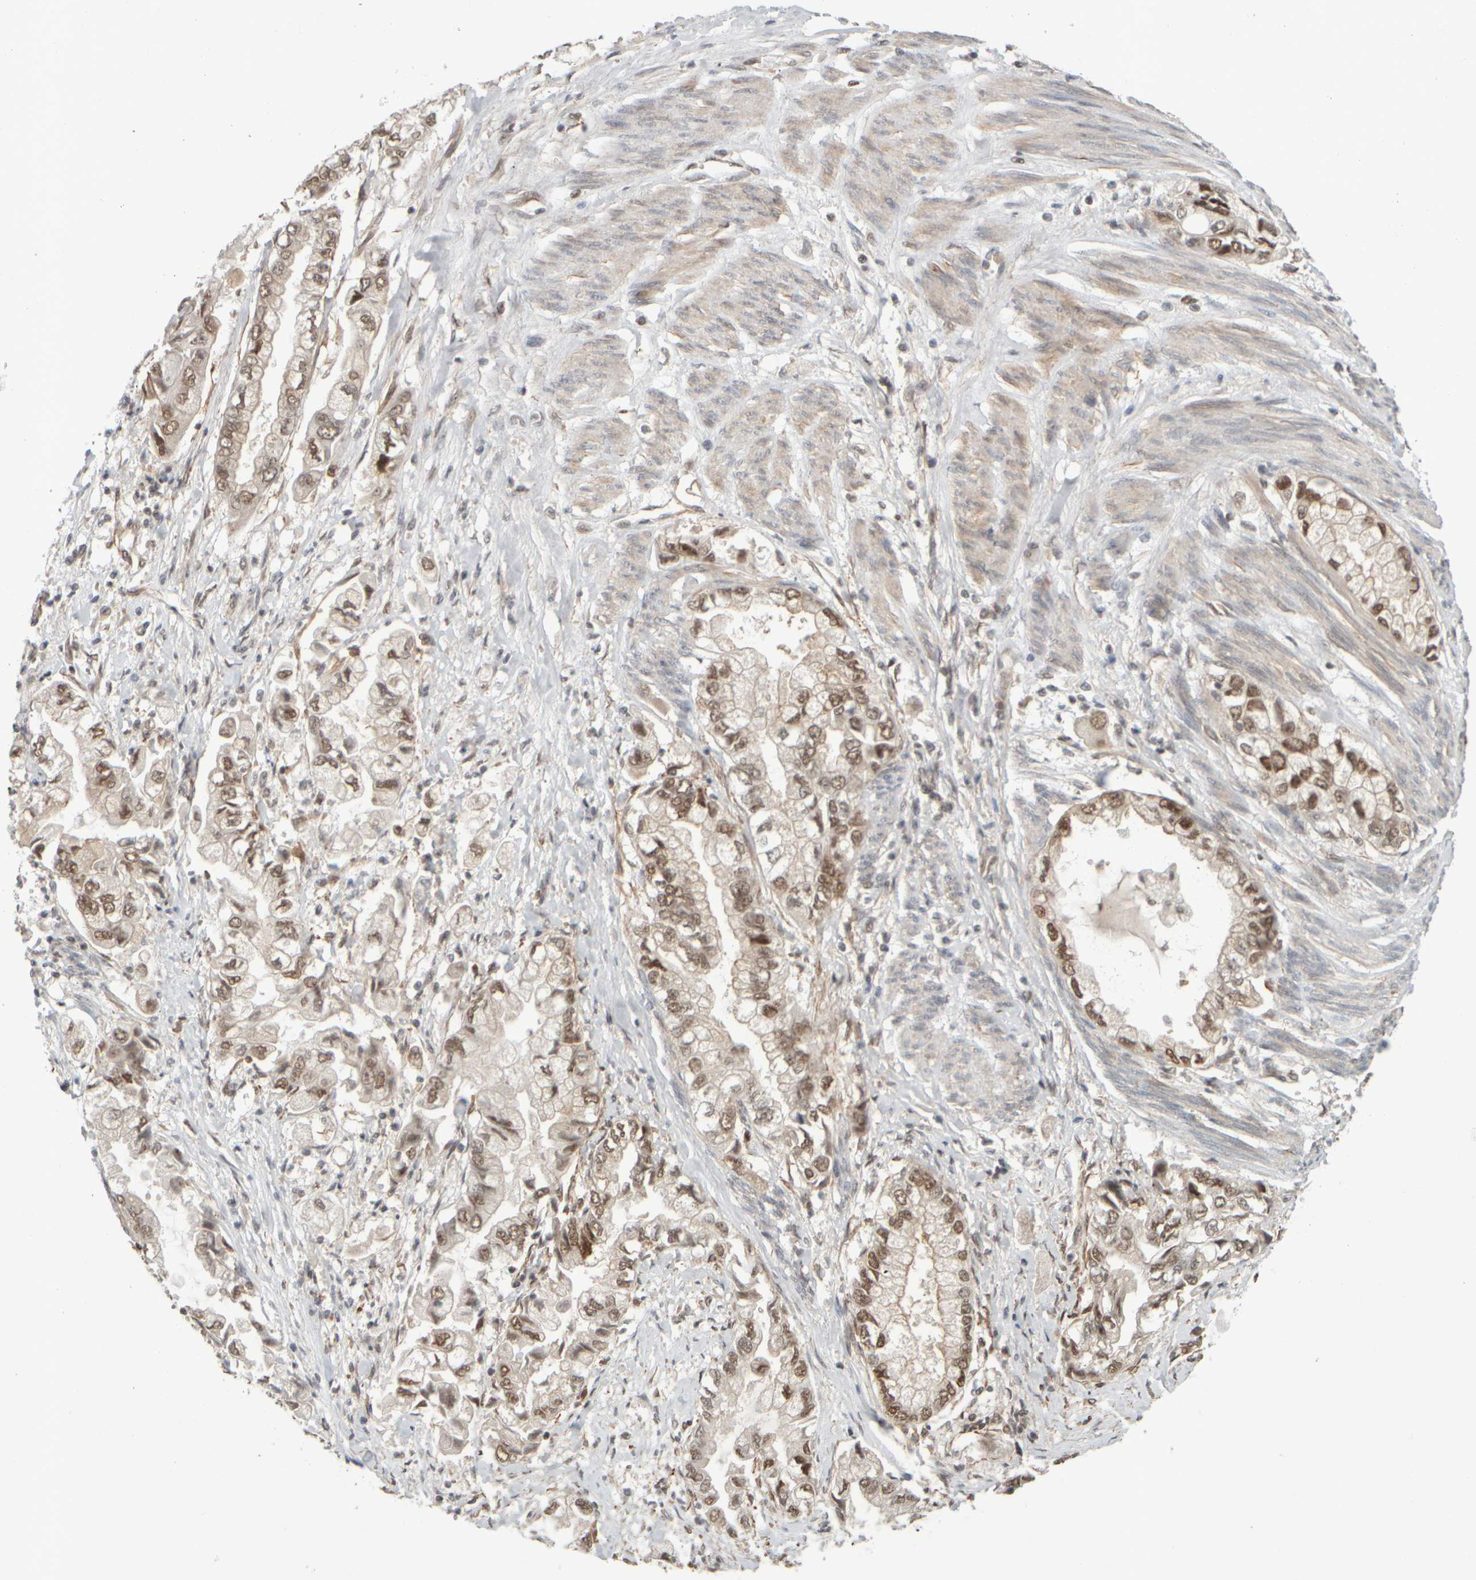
{"staining": {"intensity": "moderate", "quantity": "25%-75%", "location": "nuclear"}, "tissue": "stomach cancer", "cell_type": "Tumor cells", "image_type": "cancer", "snomed": [{"axis": "morphology", "description": "Normal tissue, NOS"}, {"axis": "morphology", "description": "Adenocarcinoma, NOS"}, {"axis": "topography", "description": "Stomach"}], "caption": "IHC (DAB) staining of adenocarcinoma (stomach) exhibits moderate nuclear protein positivity in about 25%-75% of tumor cells.", "gene": "SYNRG", "patient": {"sex": "male", "age": 62}}